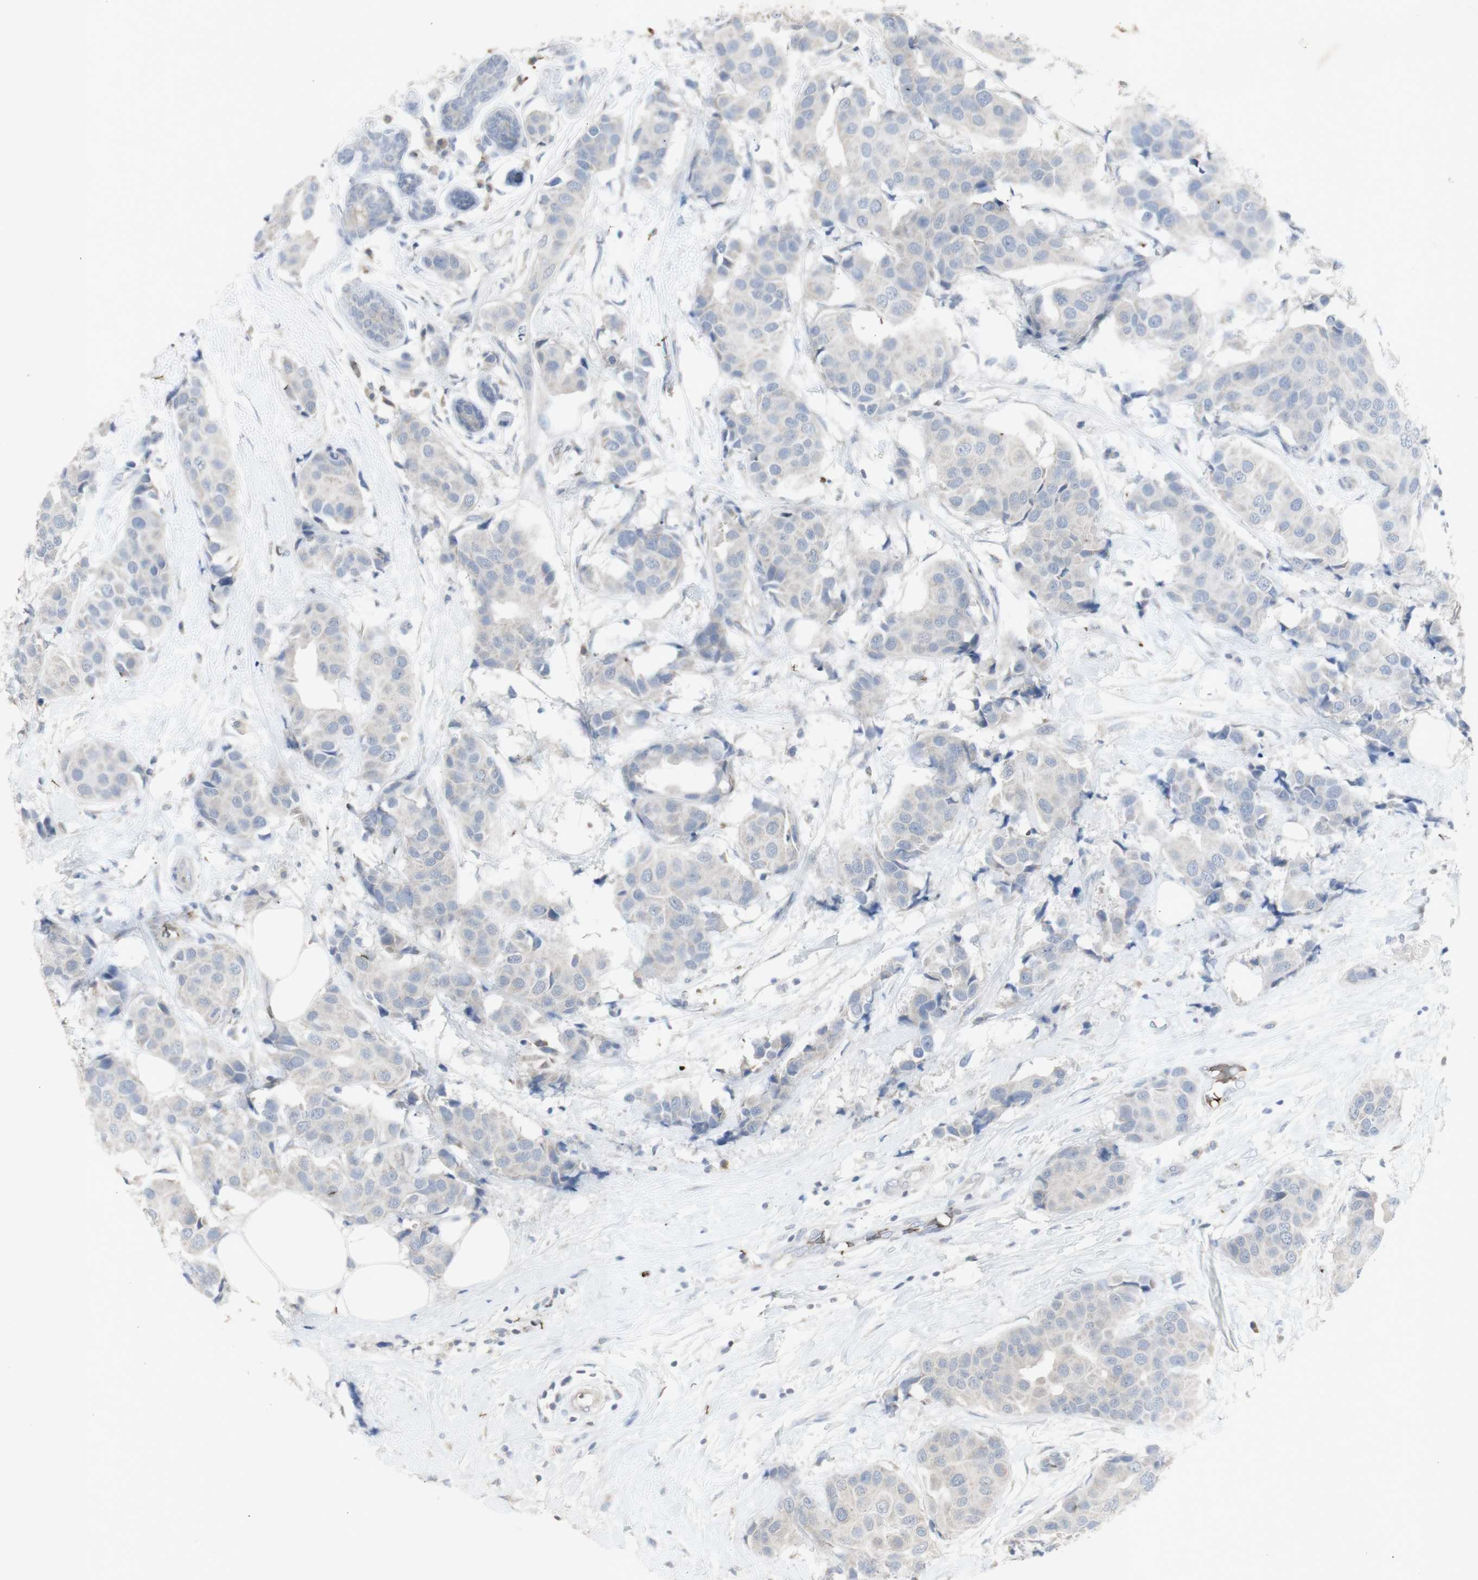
{"staining": {"intensity": "negative", "quantity": "none", "location": "none"}, "tissue": "breast cancer", "cell_type": "Tumor cells", "image_type": "cancer", "snomed": [{"axis": "morphology", "description": "Normal tissue, NOS"}, {"axis": "morphology", "description": "Duct carcinoma"}, {"axis": "topography", "description": "Breast"}], "caption": "IHC of breast infiltrating ductal carcinoma reveals no staining in tumor cells.", "gene": "INS", "patient": {"sex": "female", "age": 39}}